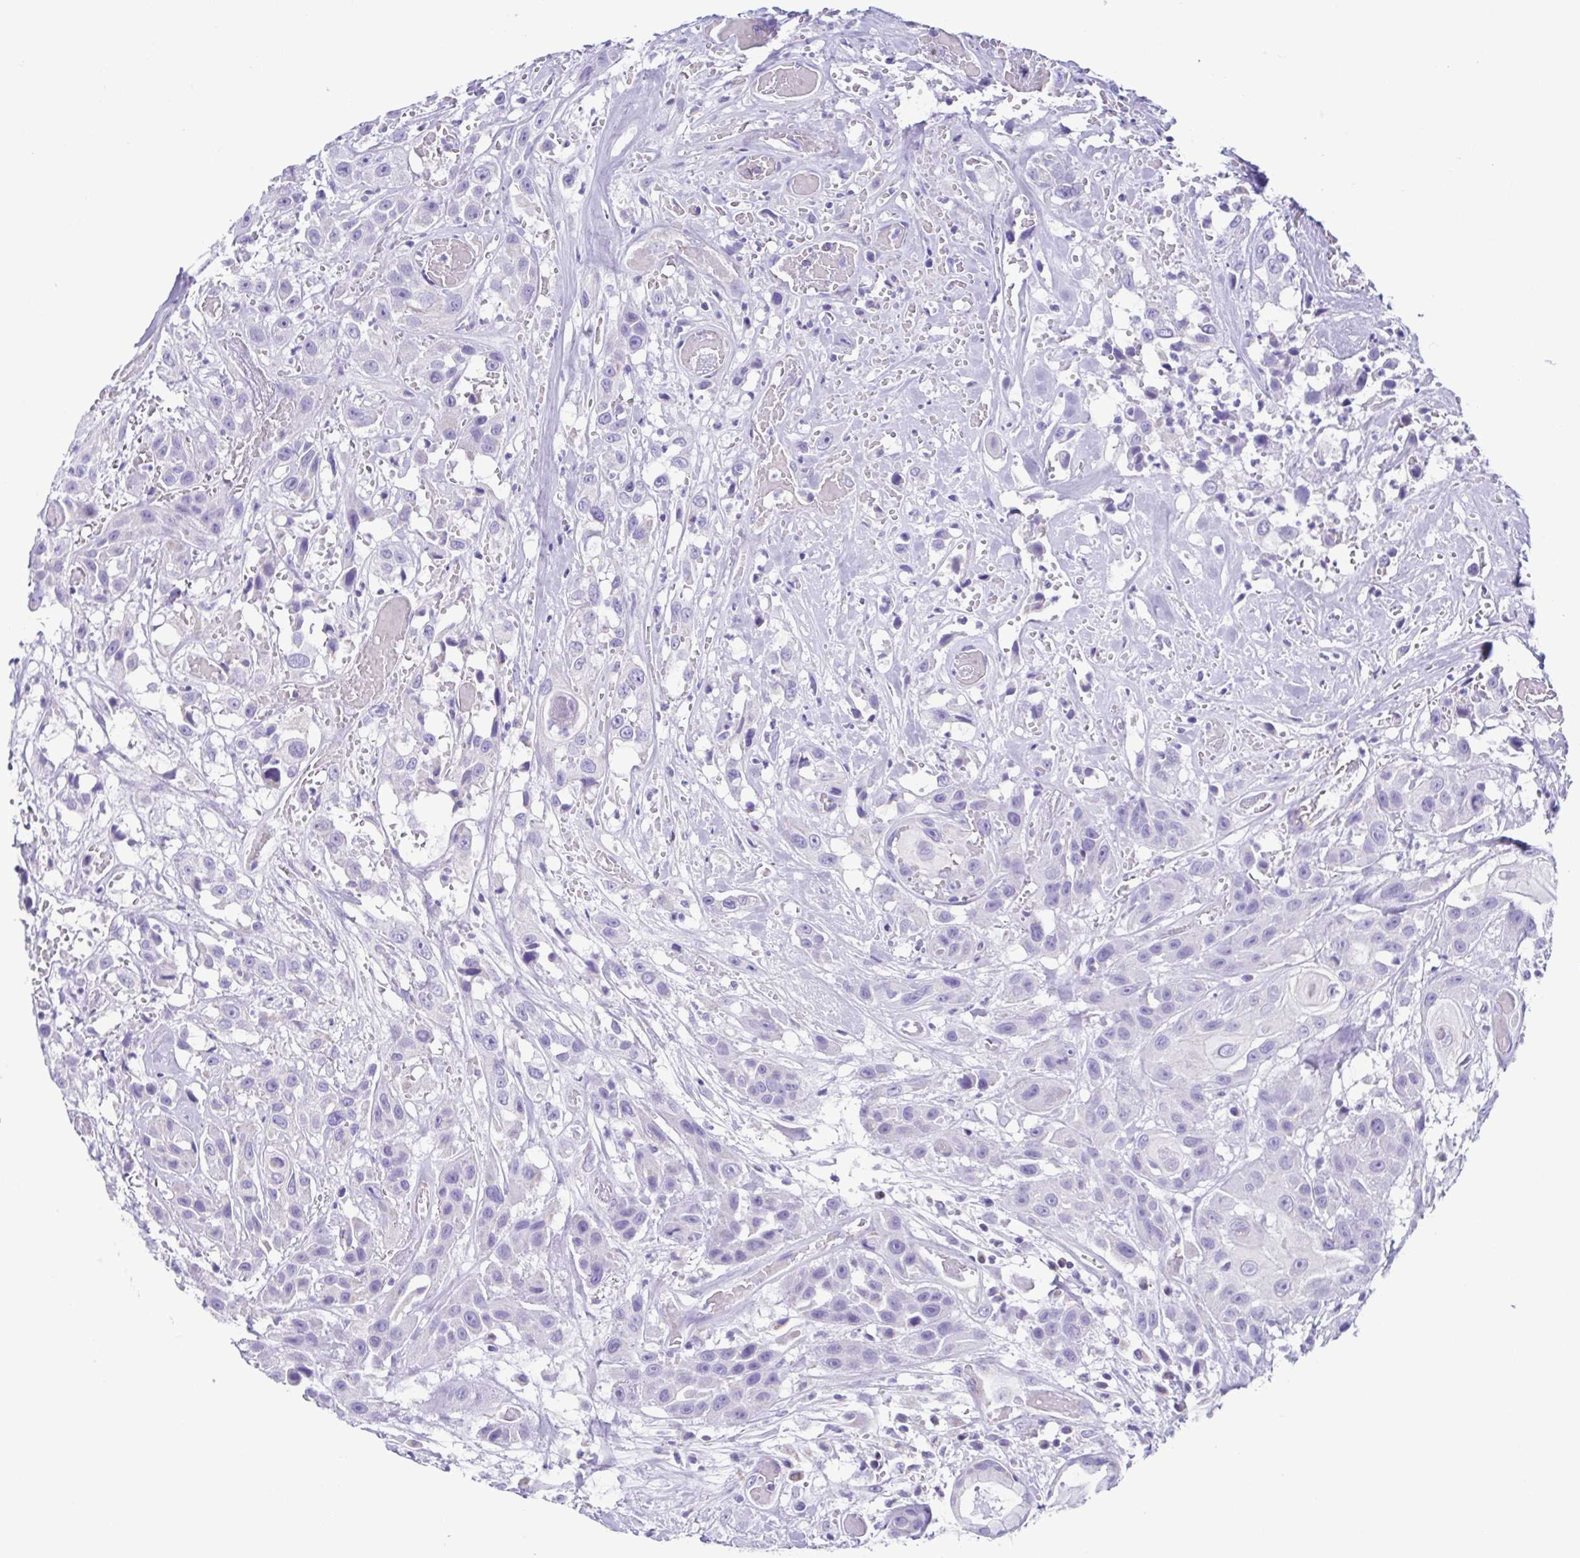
{"staining": {"intensity": "negative", "quantity": "none", "location": "none"}, "tissue": "head and neck cancer", "cell_type": "Tumor cells", "image_type": "cancer", "snomed": [{"axis": "morphology", "description": "Squamous cell carcinoma, NOS"}, {"axis": "topography", "description": "Head-Neck"}], "caption": "Immunohistochemical staining of head and neck cancer reveals no significant positivity in tumor cells. (Brightfield microscopy of DAB (3,3'-diaminobenzidine) immunohistochemistry (IHC) at high magnification).", "gene": "ACTRT3", "patient": {"sex": "male", "age": 57}}